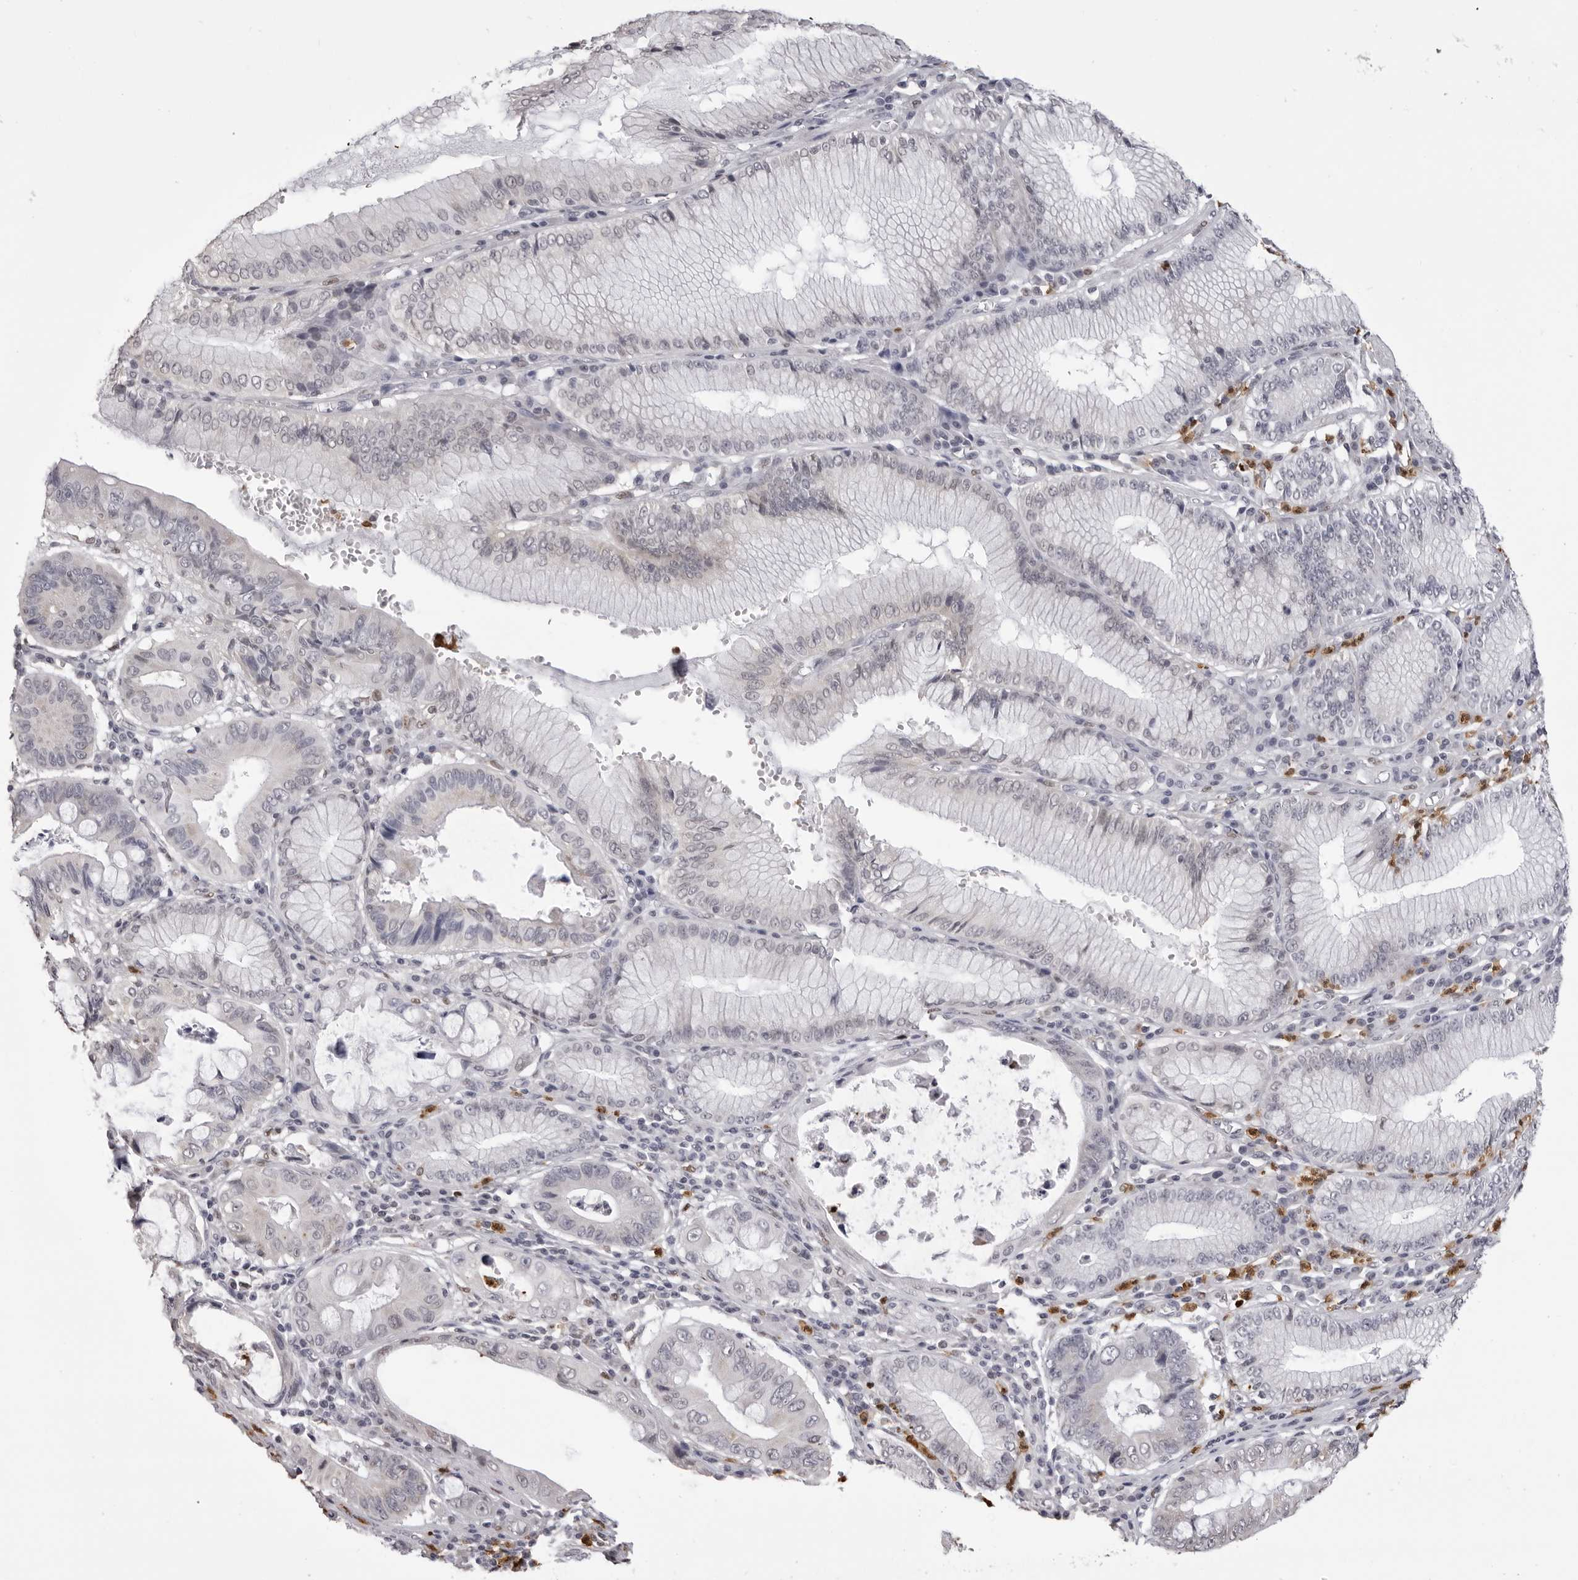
{"staining": {"intensity": "negative", "quantity": "none", "location": "none"}, "tissue": "stomach cancer", "cell_type": "Tumor cells", "image_type": "cancer", "snomed": [{"axis": "morphology", "description": "Adenocarcinoma, NOS"}, {"axis": "topography", "description": "Stomach"}], "caption": "IHC photomicrograph of human stomach adenocarcinoma stained for a protein (brown), which reveals no staining in tumor cells.", "gene": "IL31", "patient": {"sex": "male", "age": 59}}